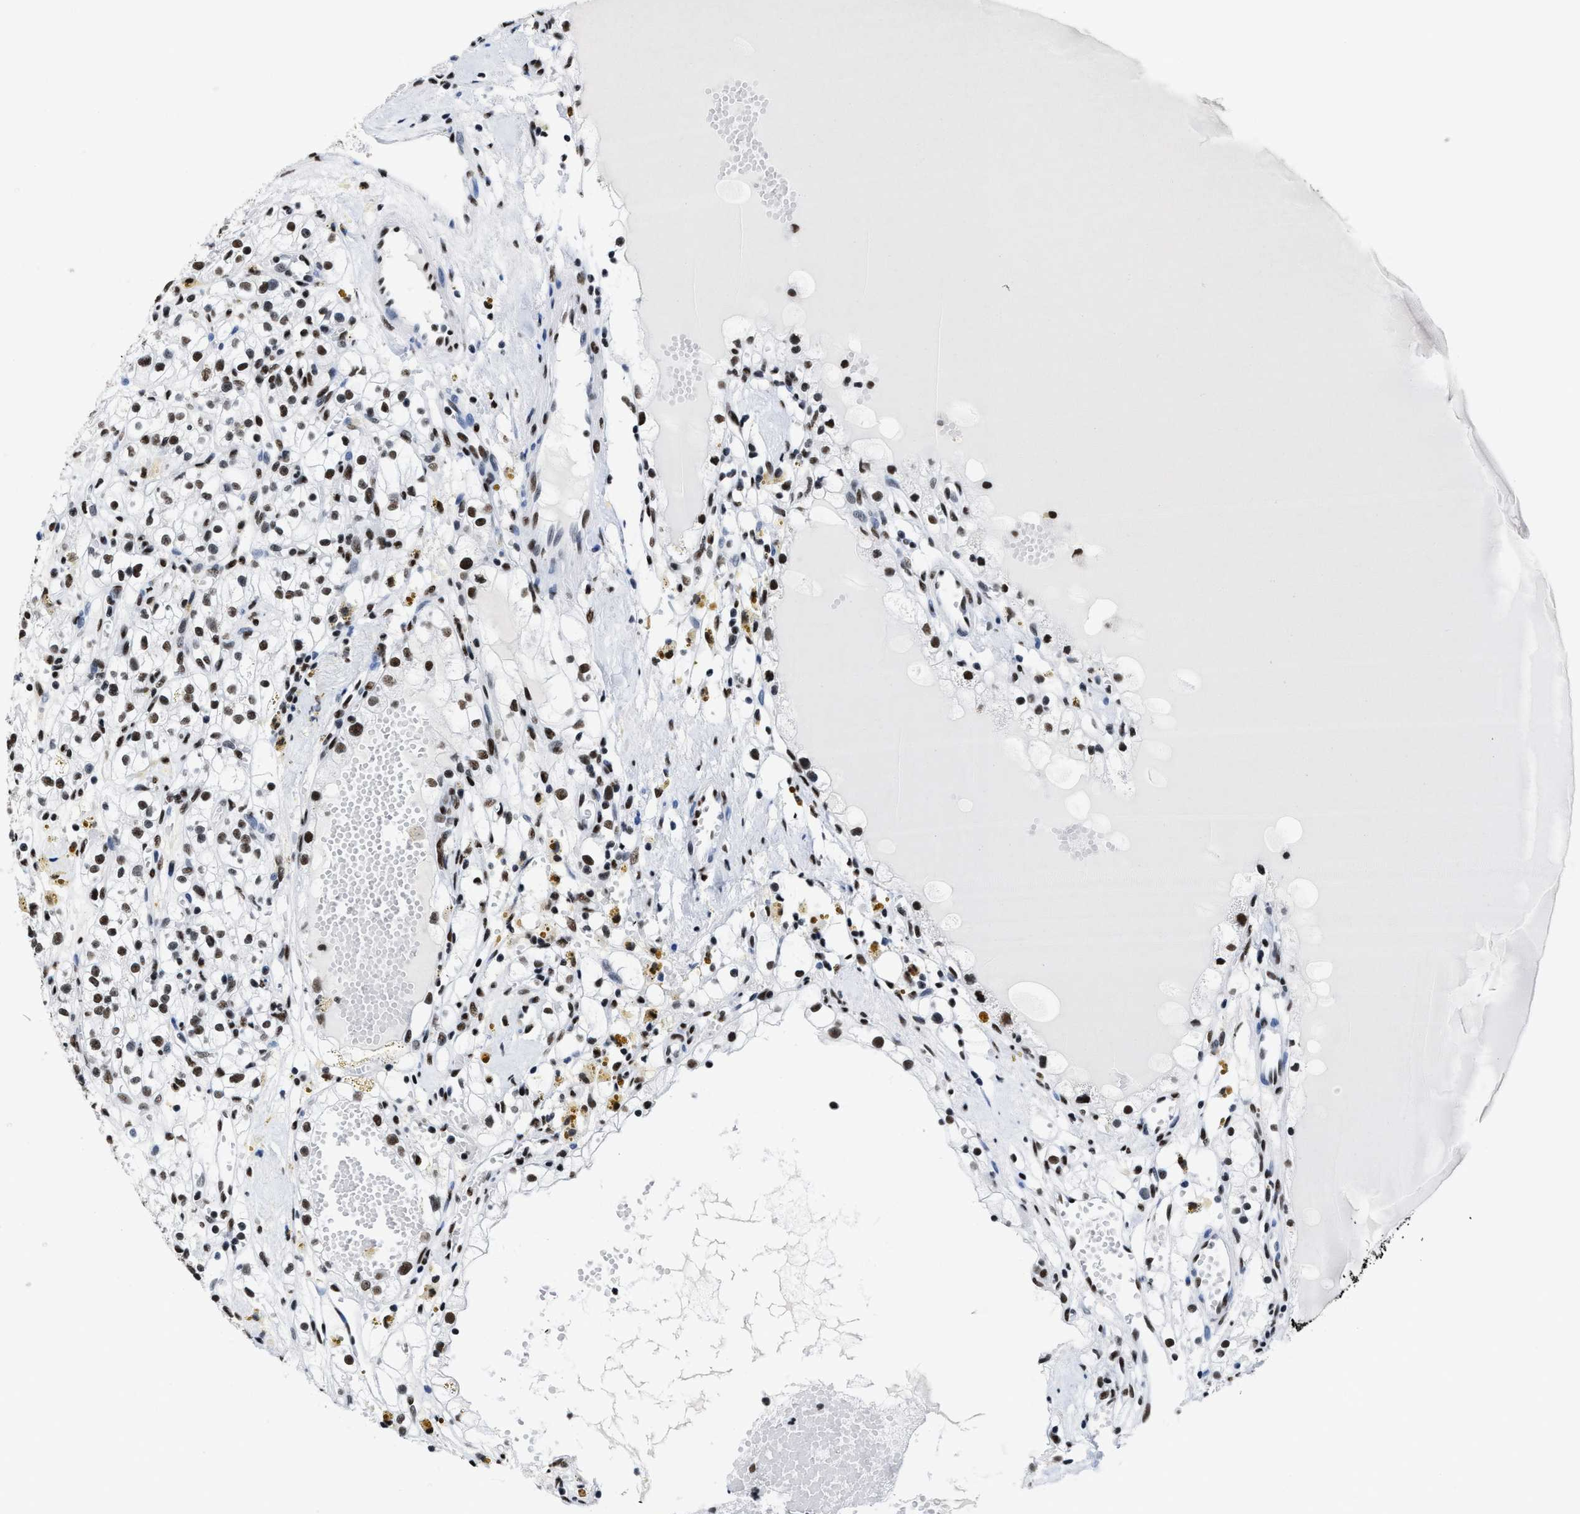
{"staining": {"intensity": "strong", "quantity": ">75%", "location": "nuclear"}, "tissue": "renal cancer", "cell_type": "Tumor cells", "image_type": "cancer", "snomed": [{"axis": "morphology", "description": "Adenocarcinoma, NOS"}, {"axis": "topography", "description": "Kidney"}], "caption": "Brown immunohistochemical staining in renal cancer exhibits strong nuclear expression in approximately >75% of tumor cells.", "gene": "SMARCC2", "patient": {"sex": "male", "age": 56}}